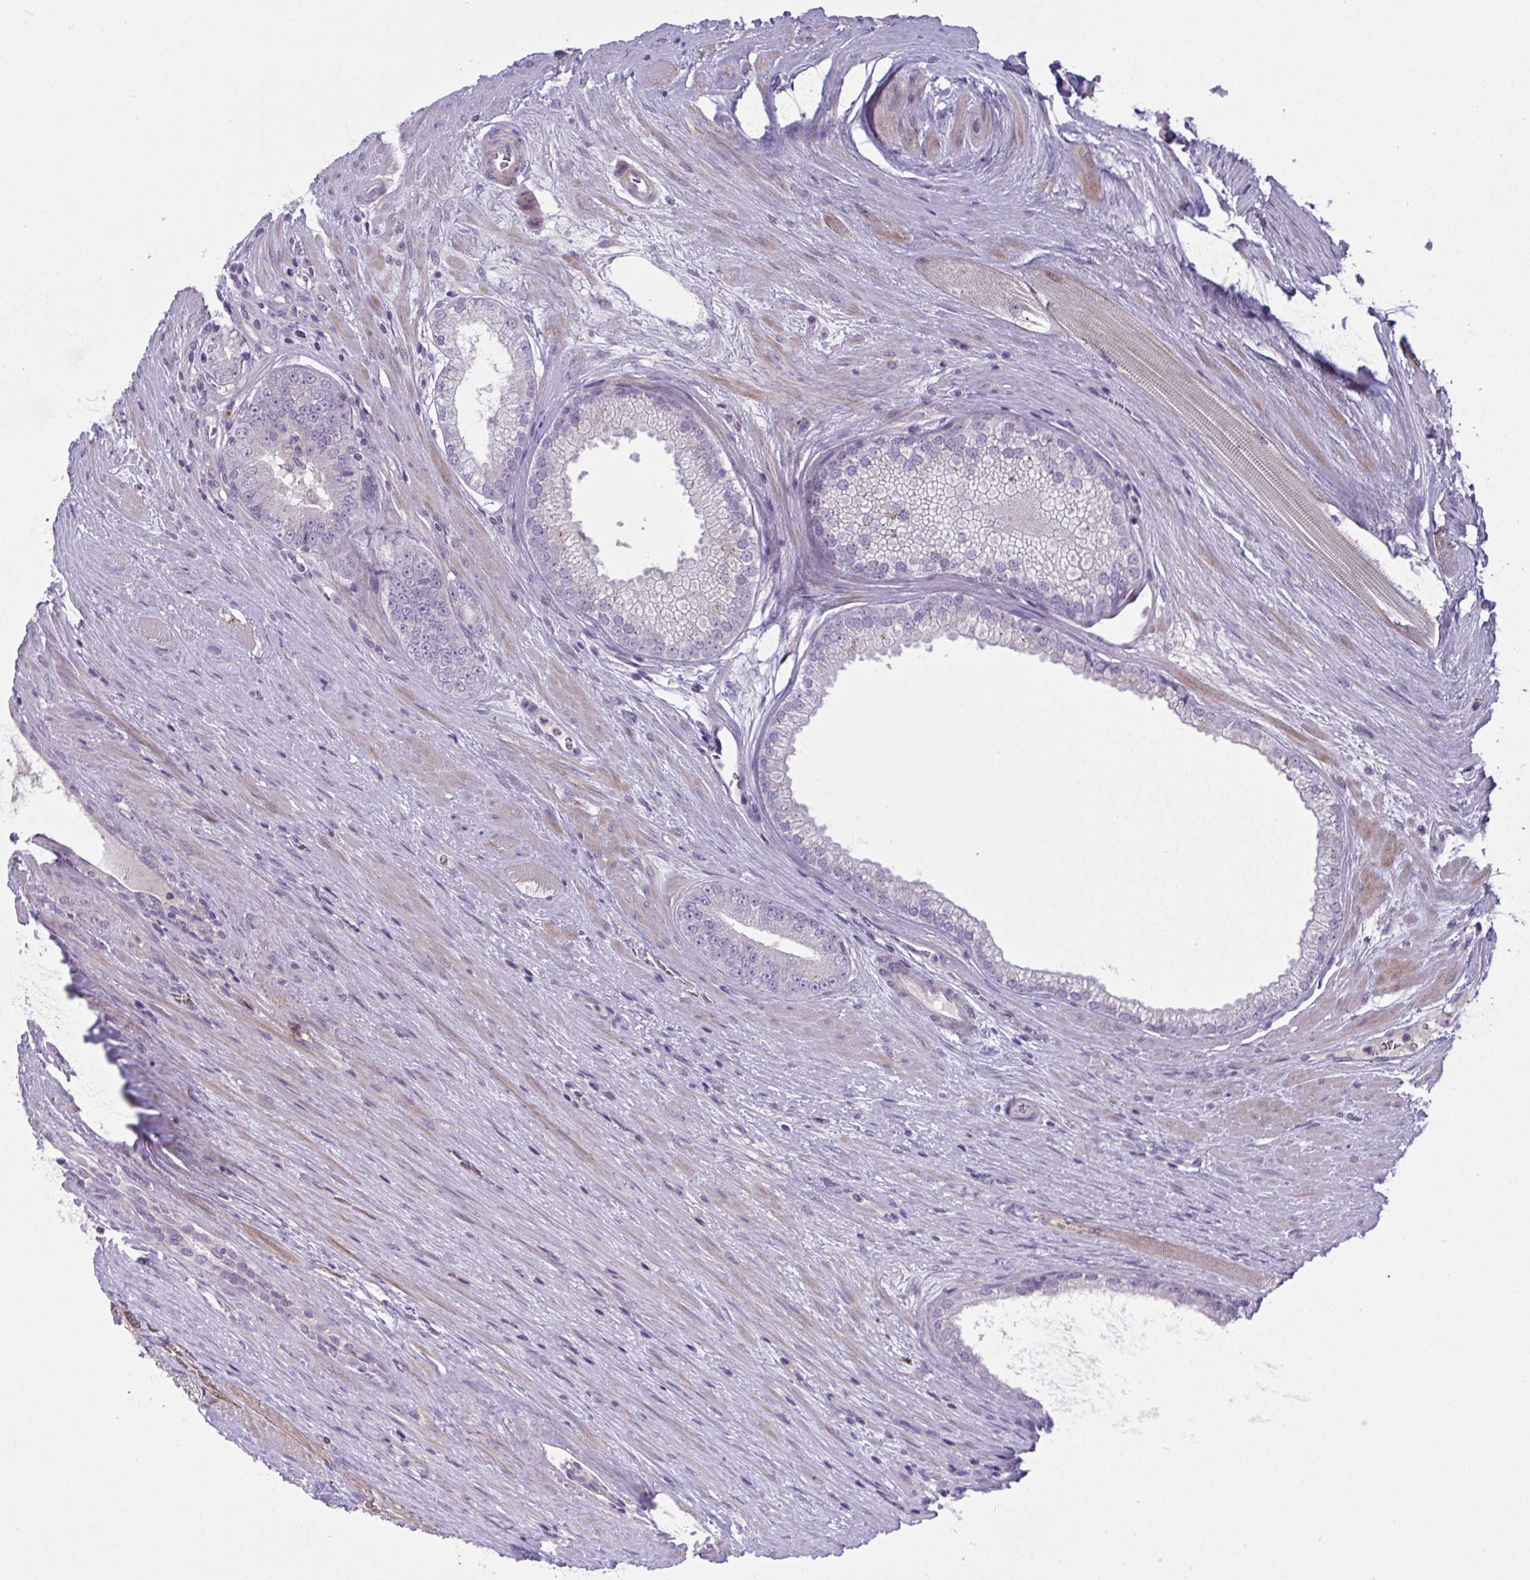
{"staining": {"intensity": "negative", "quantity": "none", "location": "none"}, "tissue": "prostate cancer", "cell_type": "Tumor cells", "image_type": "cancer", "snomed": [{"axis": "morphology", "description": "Adenocarcinoma, Low grade"}, {"axis": "topography", "description": "Prostate"}], "caption": "IHC of prostate adenocarcinoma (low-grade) exhibits no positivity in tumor cells.", "gene": "SPTB", "patient": {"sex": "male", "age": 67}}